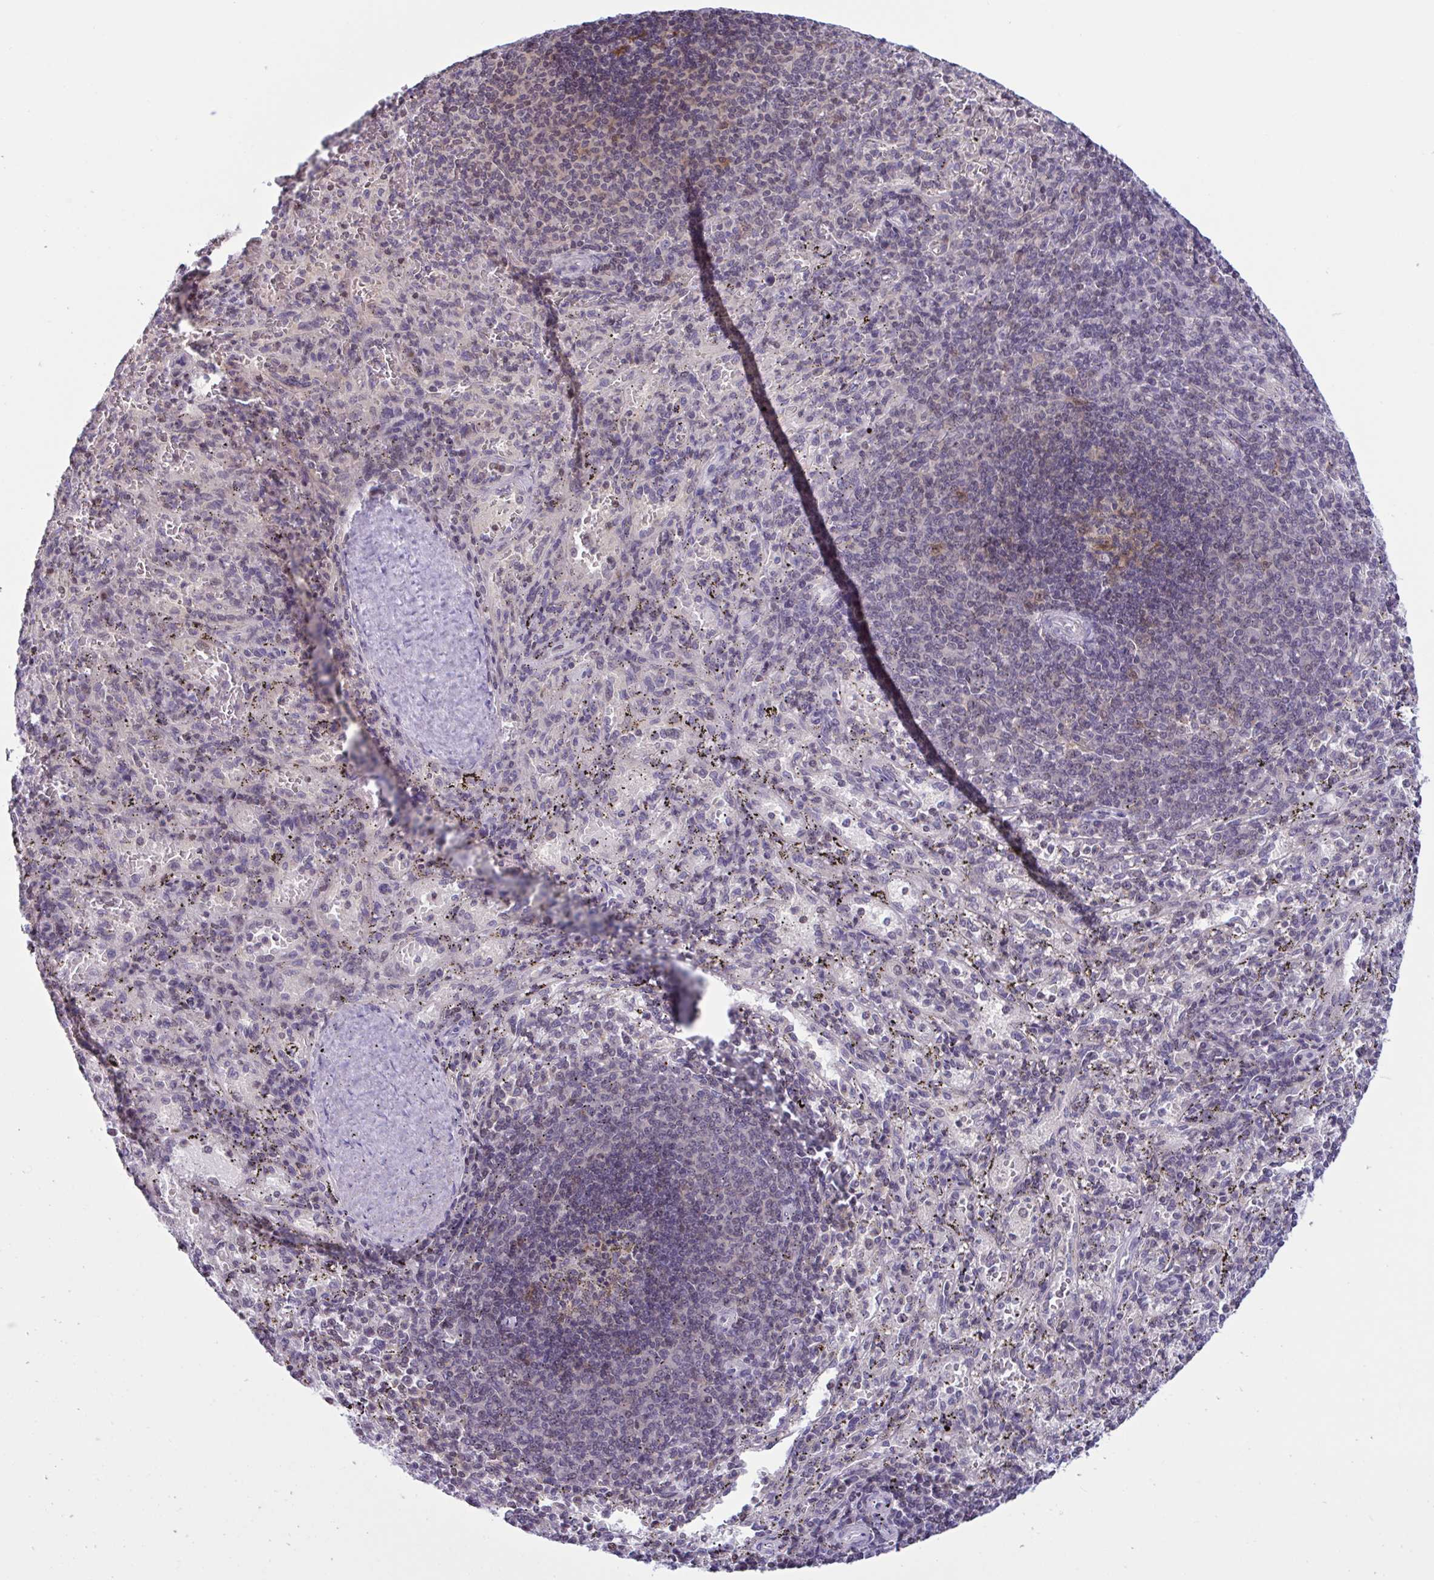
{"staining": {"intensity": "negative", "quantity": "none", "location": "none"}, "tissue": "spleen", "cell_type": "Cells in red pulp", "image_type": "normal", "snomed": [{"axis": "morphology", "description": "Normal tissue, NOS"}, {"axis": "topography", "description": "Spleen"}], "caption": "Immunohistochemistry micrograph of benign spleen stained for a protein (brown), which exhibits no staining in cells in red pulp.", "gene": "SNX11", "patient": {"sex": "male", "age": 57}}